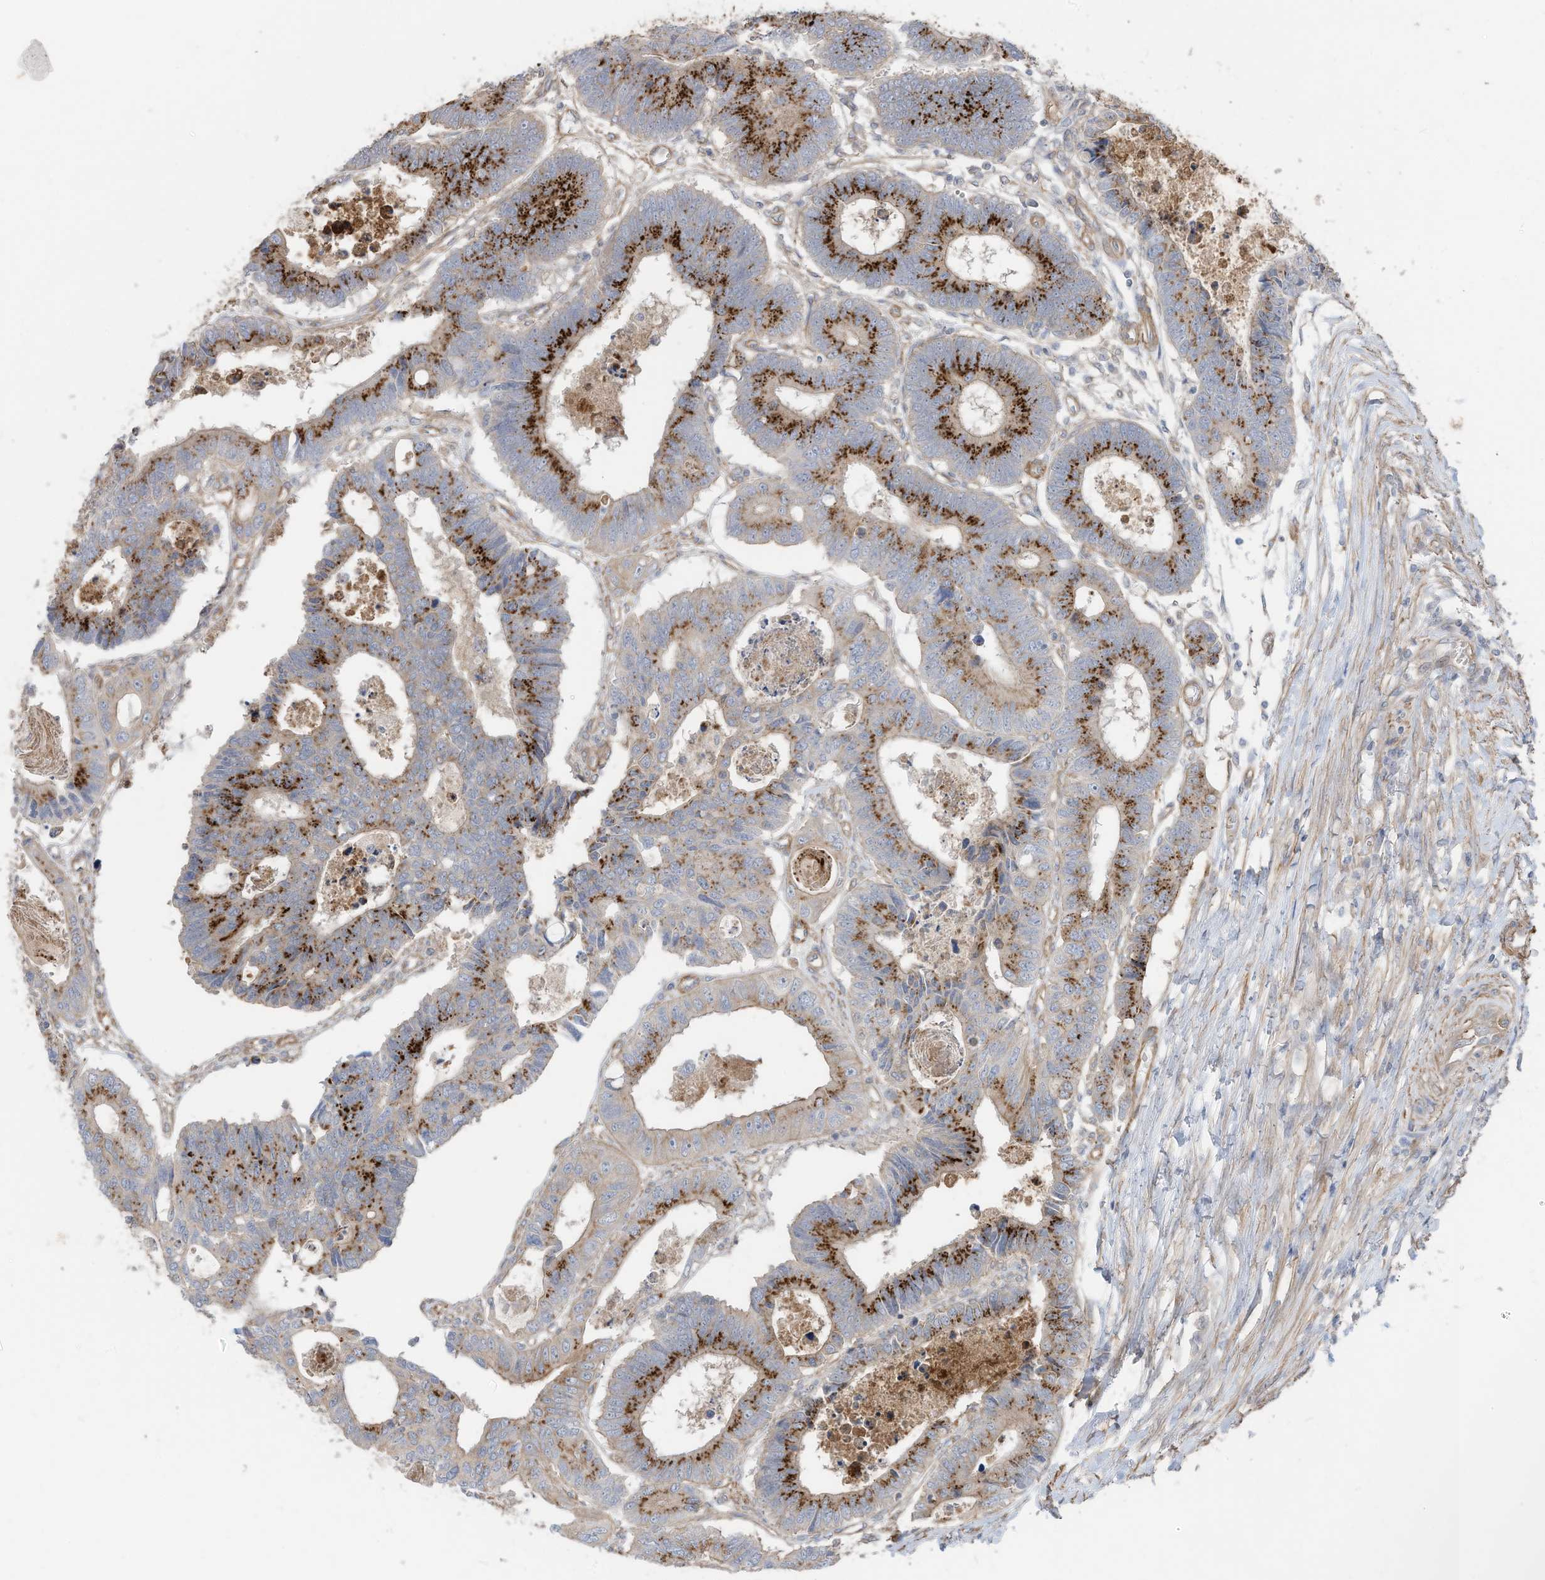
{"staining": {"intensity": "strong", "quantity": ">75%", "location": "cytoplasmic/membranous"}, "tissue": "colorectal cancer", "cell_type": "Tumor cells", "image_type": "cancer", "snomed": [{"axis": "morphology", "description": "Adenocarcinoma, NOS"}, {"axis": "topography", "description": "Rectum"}], "caption": "The image reveals immunohistochemical staining of colorectal adenocarcinoma. There is strong cytoplasmic/membranous expression is seen in about >75% of tumor cells.", "gene": "SLC17A7", "patient": {"sex": "male", "age": 84}}